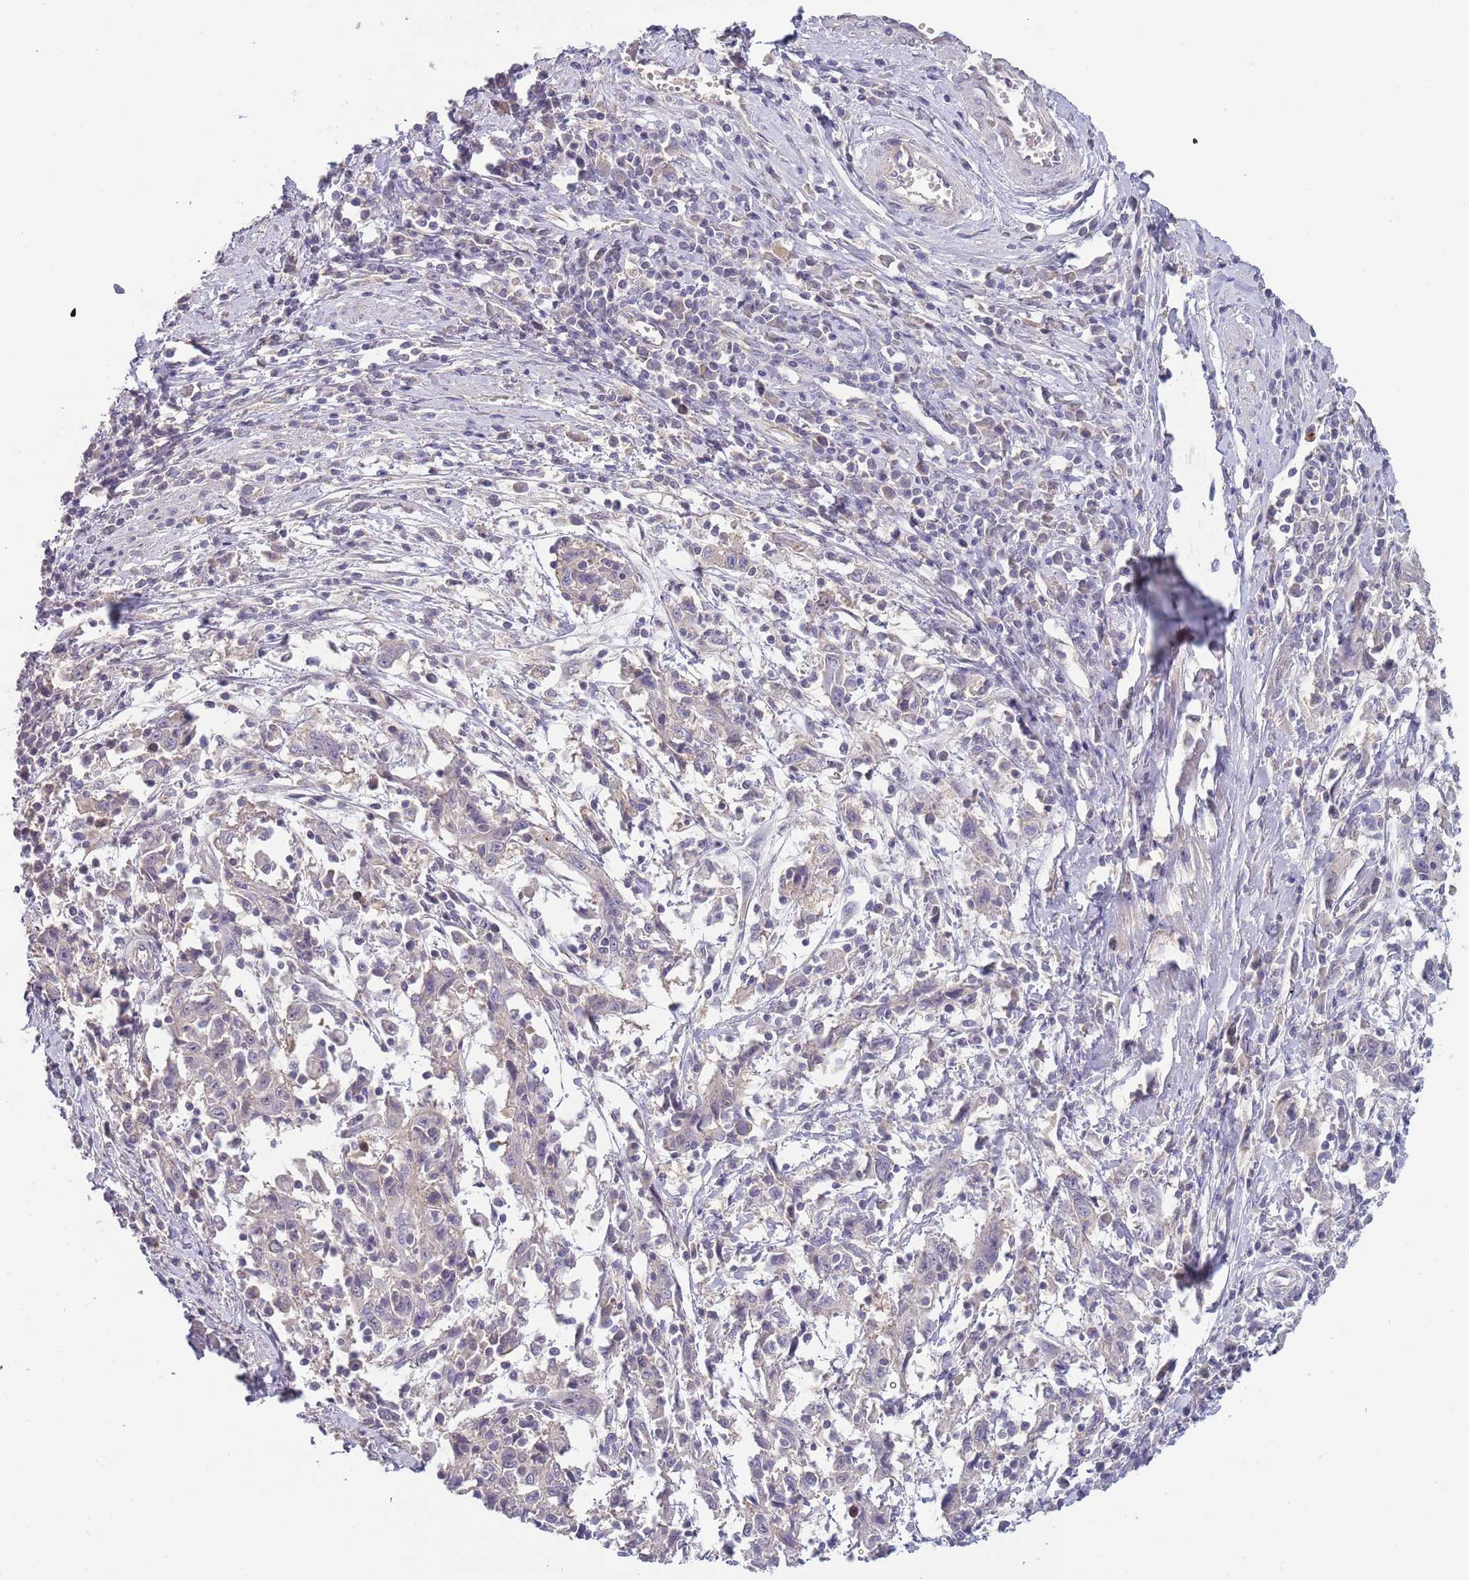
{"staining": {"intensity": "negative", "quantity": "none", "location": "none"}, "tissue": "cervical cancer", "cell_type": "Tumor cells", "image_type": "cancer", "snomed": [{"axis": "morphology", "description": "Squamous cell carcinoma, NOS"}, {"axis": "topography", "description": "Cervix"}], "caption": "Histopathology image shows no significant protein positivity in tumor cells of cervical cancer.", "gene": "PIMREG", "patient": {"sex": "female", "age": 46}}